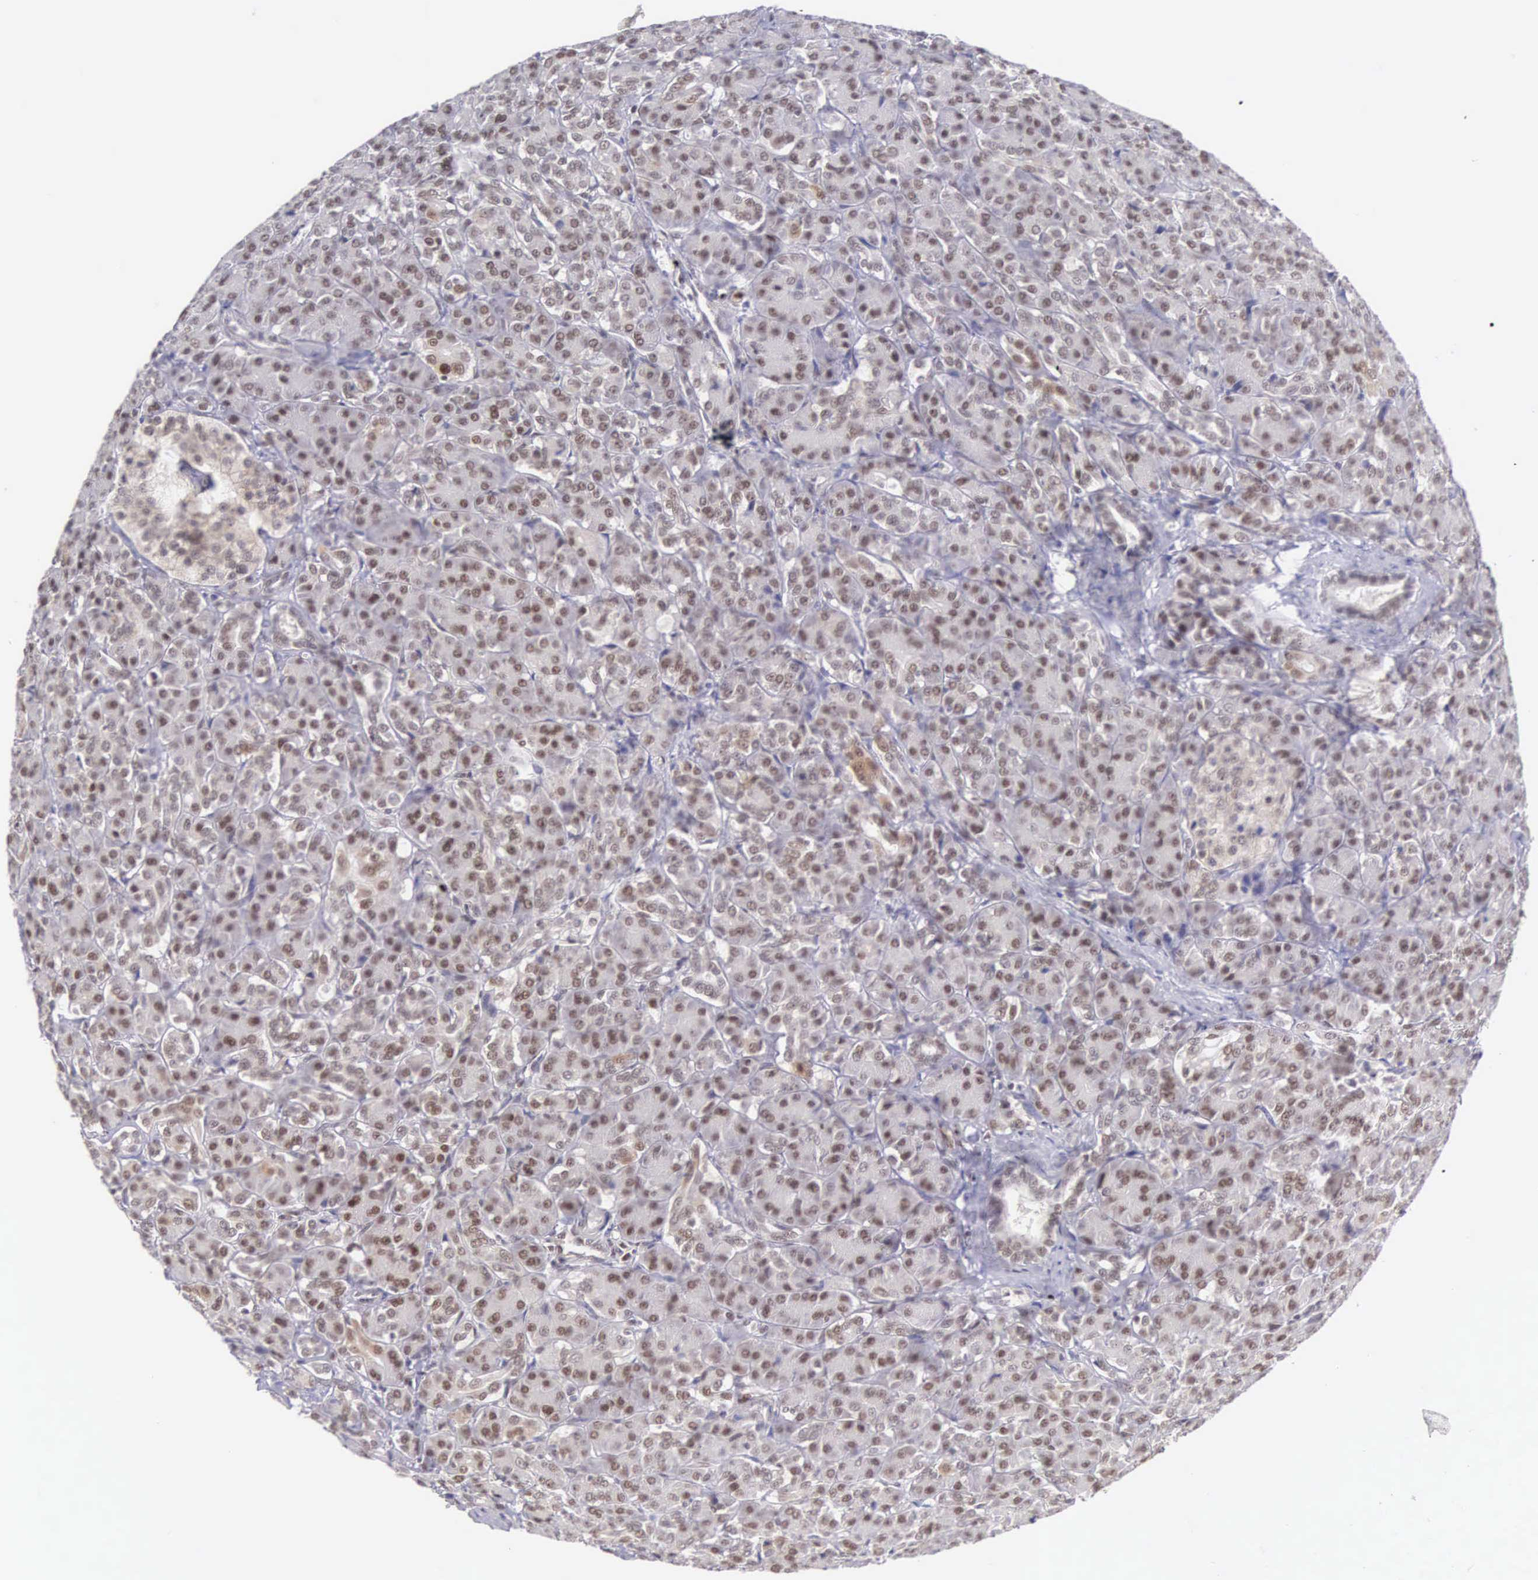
{"staining": {"intensity": "weak", "quantity": ">75%", "location": "nuclear"}, "tissue": "pancreas", "cell_type": "Exocrine glandular cells", "image_type": "normal", "snomed": [{"axis": "morphology", "description": "Normal tissue, NOS"}, {"axis": "topography", "description": "Lymph node"}, {"axis": "topography", "description": "Pancreas"}], "caption": "Immunohistochemistry (IHC) (DAB (3,3'-diaminobenzidine)) staining of unremarkable pancreas displays weak nuclear protein expression in approximately >75% of exocrine glandular cells. (DAB (3,3'-diaminobenzidine) IHC with brightfield microscopy, high magnification).", "gene": "CCDC117", "patient": {"sex": "male", "age": 59}}